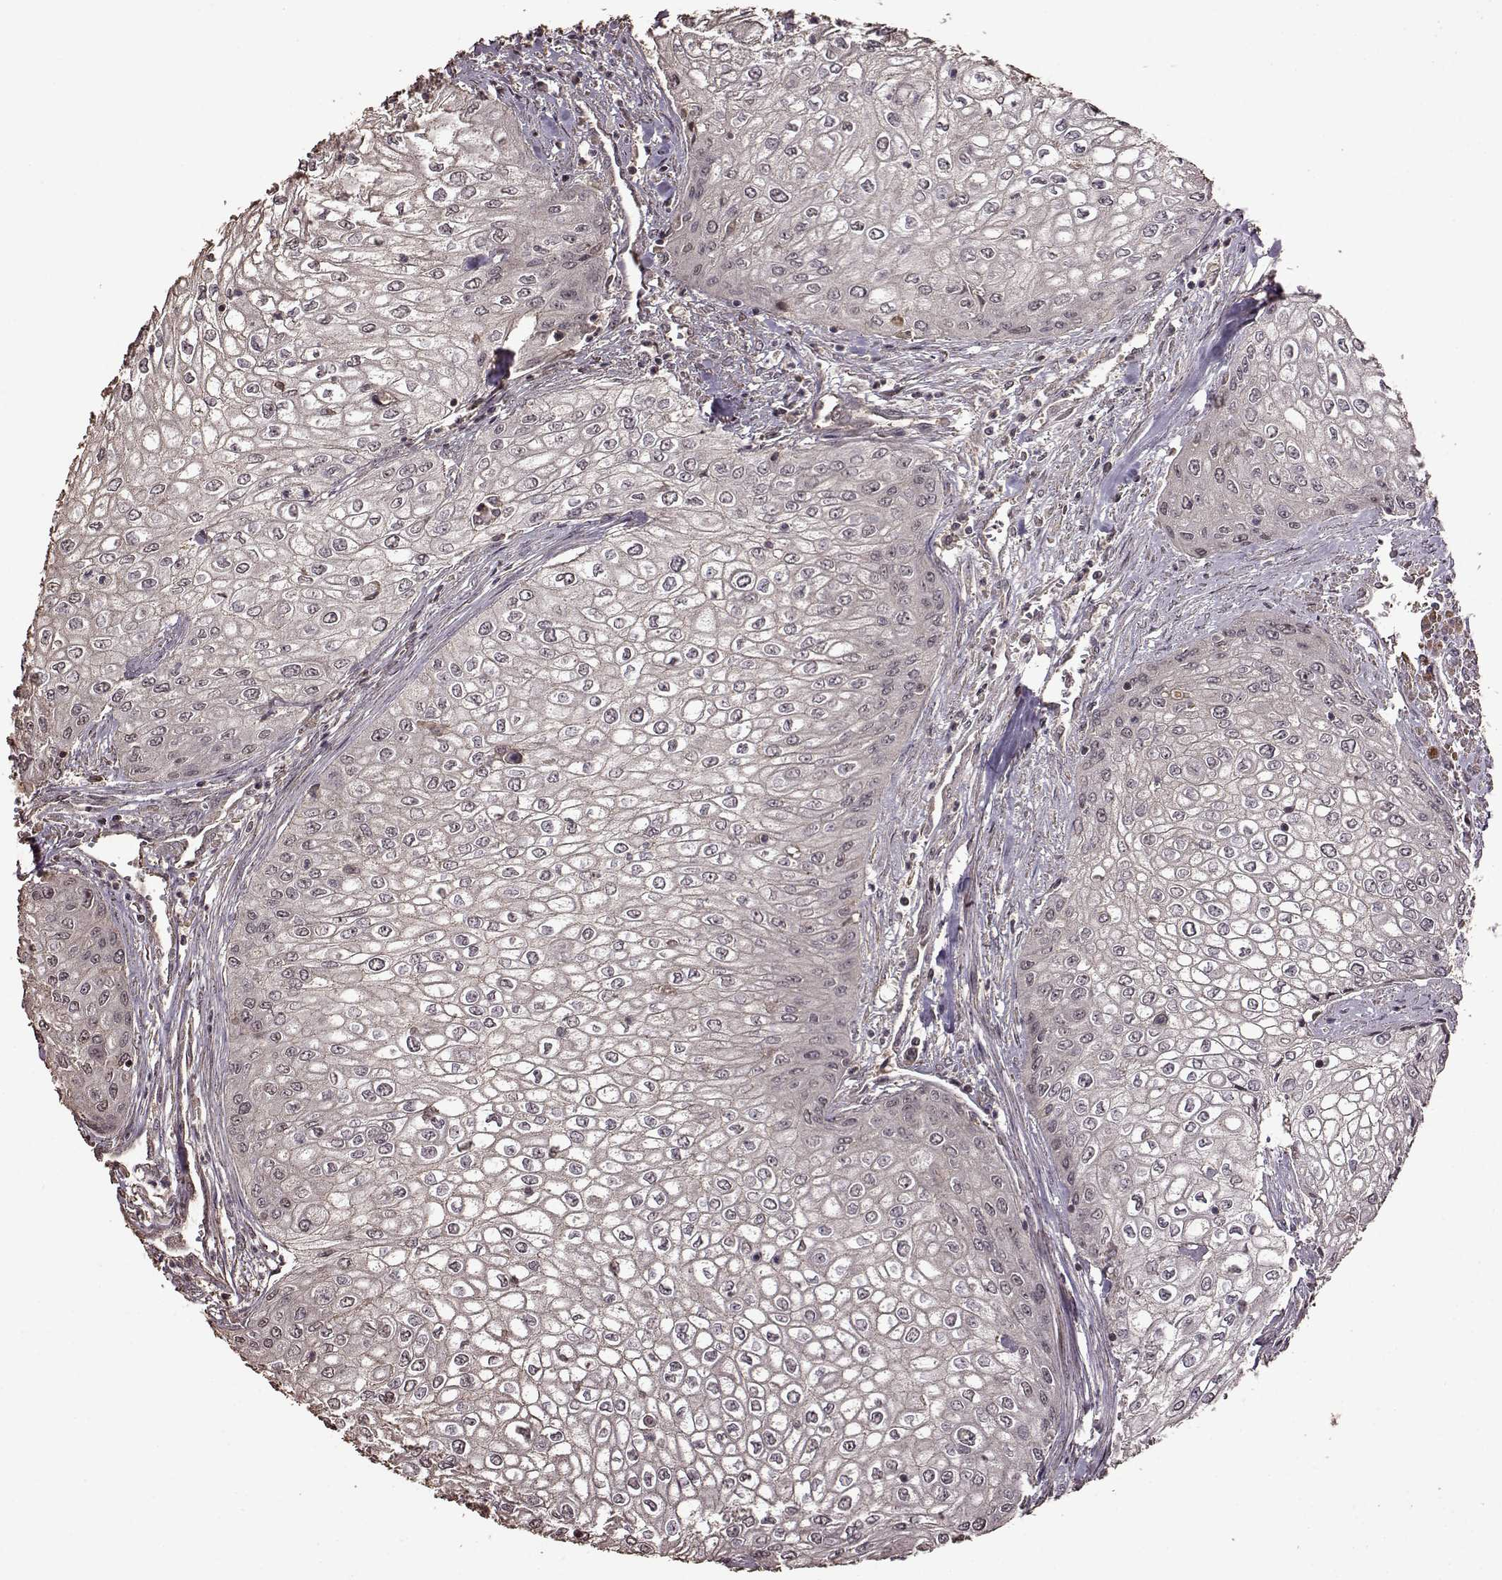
{"staining": {"intensity": "negative", "quantity": "none", "location": "none"}, "tissue": "urothelial cancer", "cell_type": "Tumor cells", "image_type": "cancer", "snomed": [{"axis": "morphology", "description": "Urothelial carcinoma, High grade"}, {"axis": "topography", "description": "Urinary bladder"}], "caption": "High magnification brightfield microscopy of high-grade urothelial carcinoma stained with DAB (3,3'-diaminobenzidine) (brown) and counterstained with hematoxylin (blue): tumor cells show no significant expression.", "gene": "FBXW11", "patient": {"sex": "male", "age": 62}}